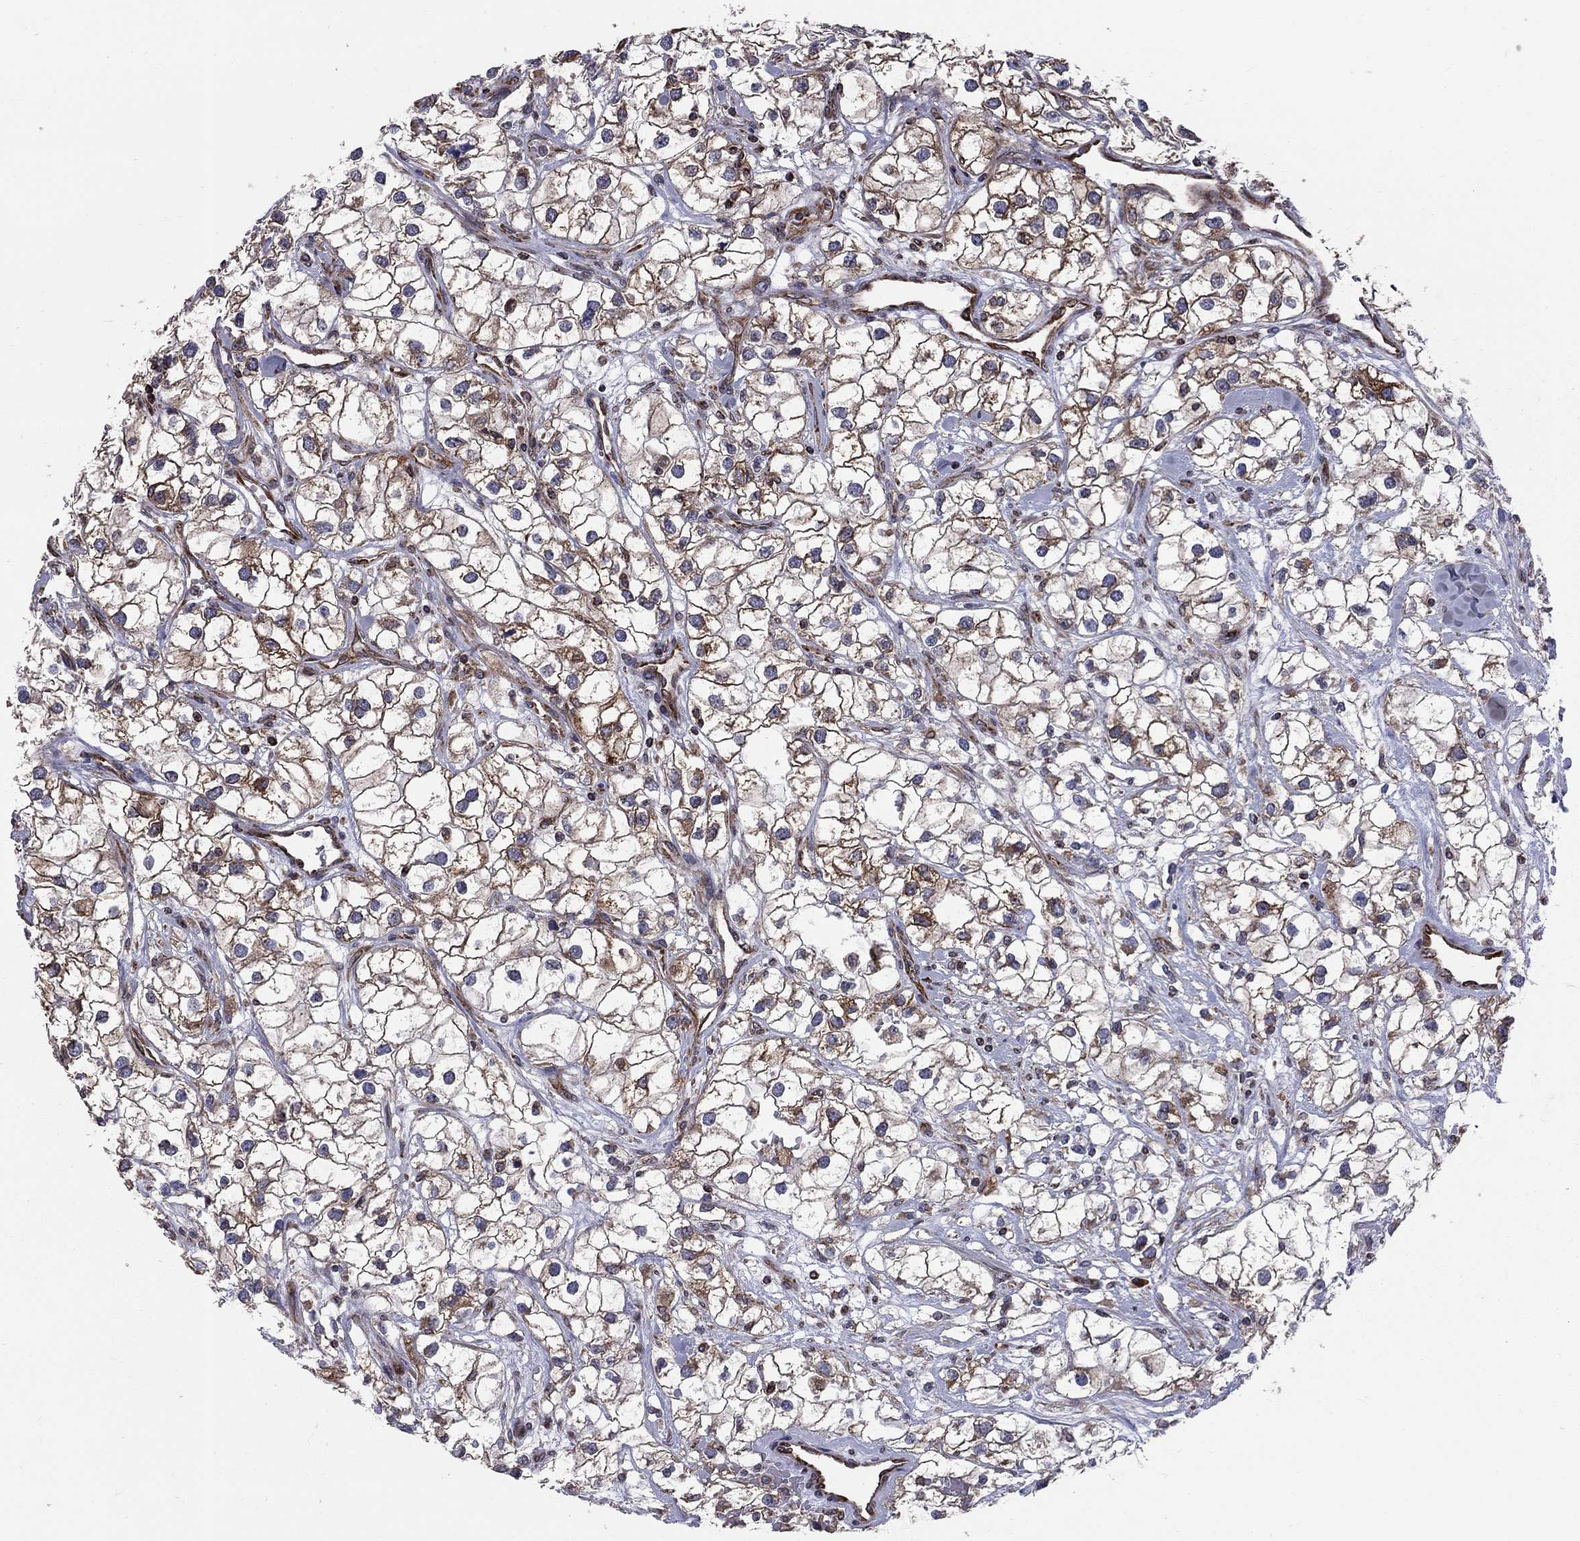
{"staining": {"intensity": "moderate", "quantity": ">75%", "location": "cytoplasmic/membranous"}, "tissue": "renal cancer", "cell_type": "Tumor cells", "image_type": "cancer", "snomed": [{"axis": "morphology", "description": "Adenocarcinoma, NOS"}, {"axis": "topography", "description": "Kidney"}], "caption": "Immunohistochemical staining of human renal adenocarcinoma demonstrates moderate cytoplasmic/membranous protein staining in about >75% of tumor cells.", "gene": "CLPTM1", "patient": {"sex": "male", "age": 59}}